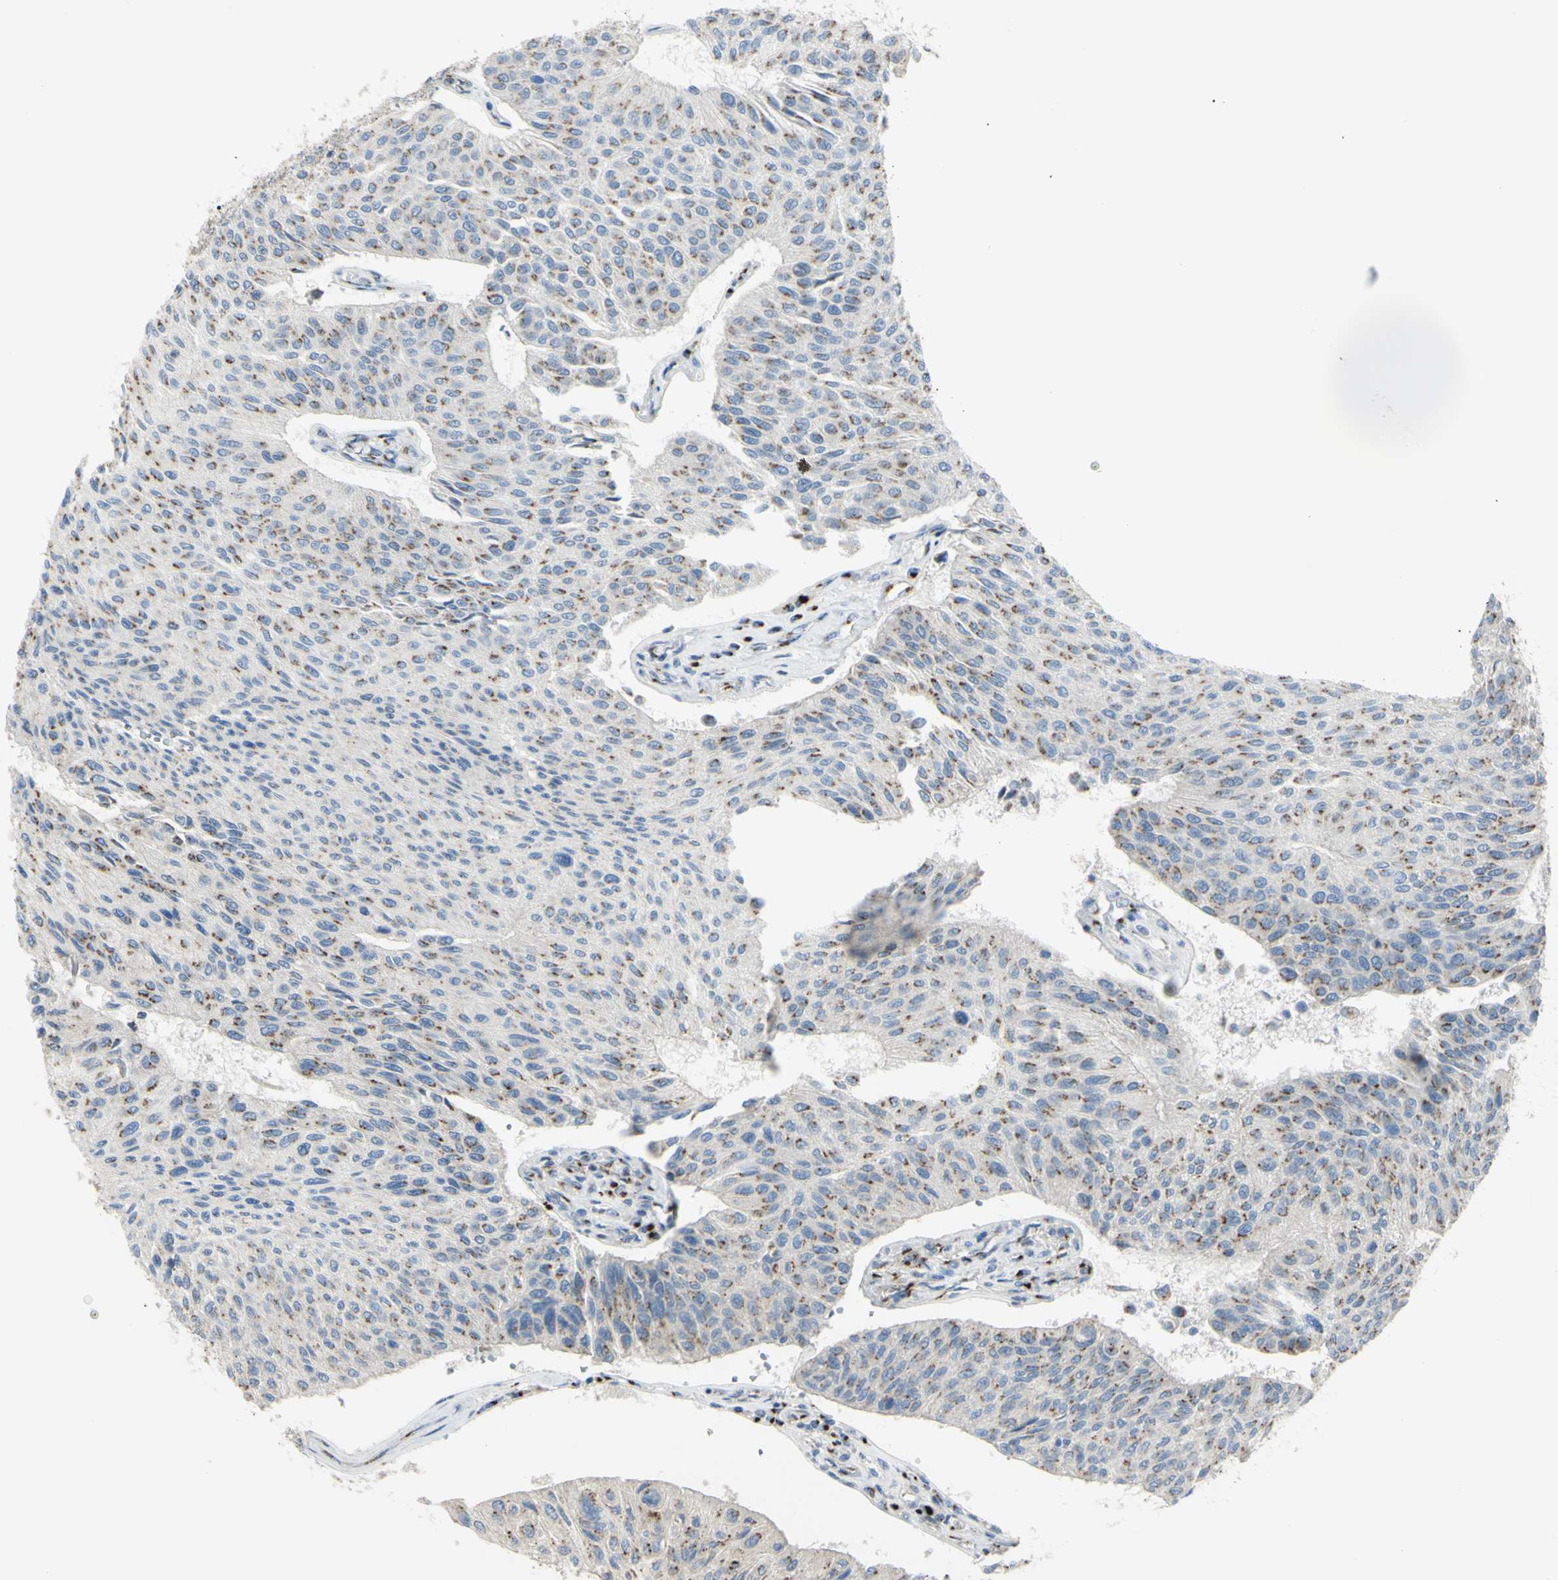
{"staining": {"intensity": "moderate", "quantity": "<25%", "location": "cytoplasmic/membranous"}, "tissue": "urothelial cancer", "cell_type": "Tumor cells", "image_type": "cancer", "snomed": [{"axis": "morphology", "description": "Urothelial carcinoma, High grade"}, {"axis": "topography", "description": "Urinary bladder"}], "caption": "Immunohistochemistry photomicrograph of urothelial cancer stained for a protein (brown), which demonstrates low levels of moderate cytoplasmic/membranous positivity in about <25% of tumor cells.", "gene": "B4GALT3", "patient": {"sex": "male", "age": 66}}